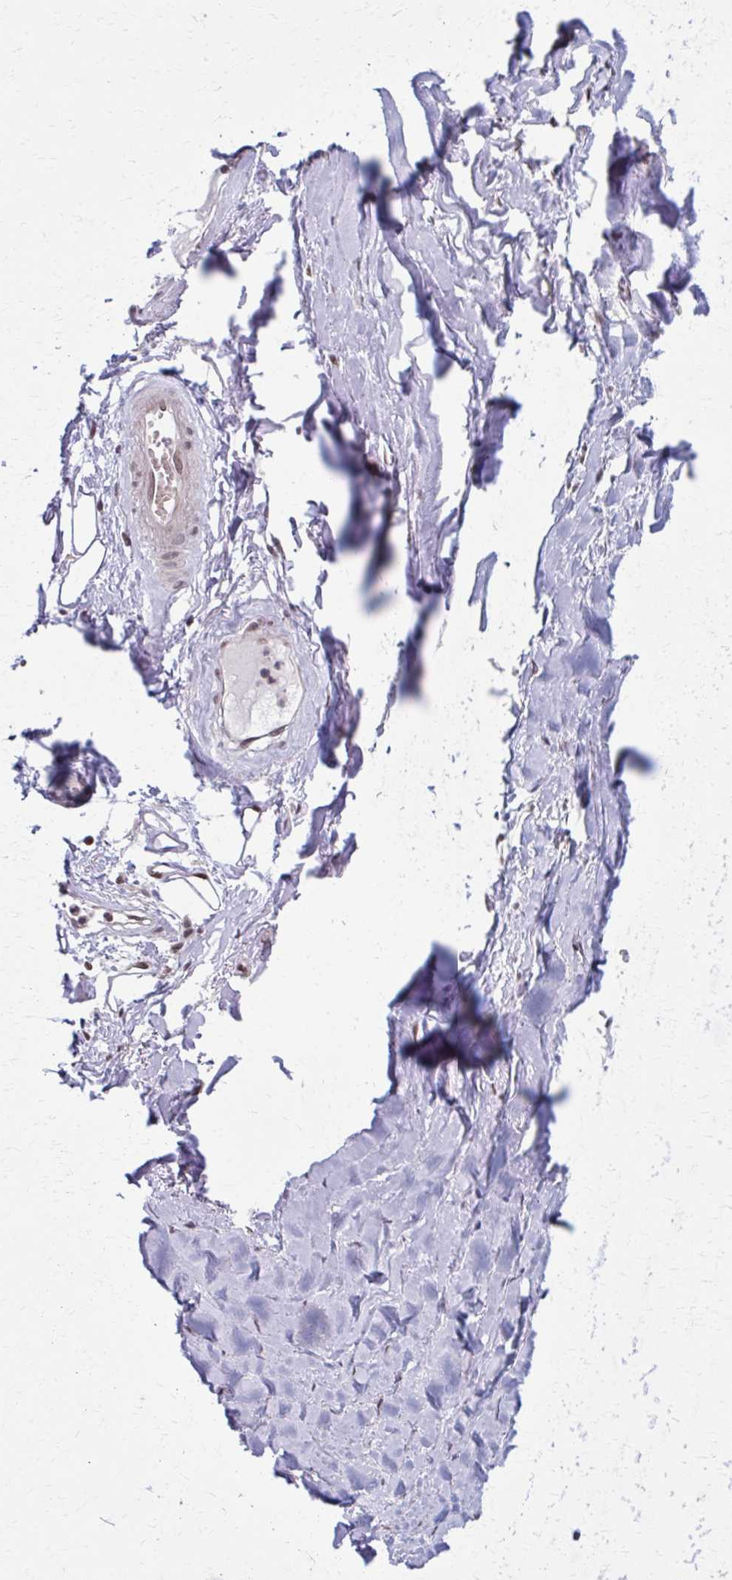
{"staining": {"intensity": "moderate", "quantity": ">75%", "location": "nuclear"}, "tissue": "adipose tissue", "cell_type": "Adipocytes", "image_type": "normal", "snomed": [{"axis": "morphology", "description": "Normal tissue, NOS"}, {"axis": "topography", "description": "Cartilage tissue"}, {"axis": "topography", "description": "Nasopharynx"}, {"axis": "topography", "description": "Thyroid gland"}], "caption": "Adipocytes display medium levels of moderate nuclear expression in about >75% of cells in normal adipose tissue.", "gene": "SETBP1", "patient": {"sex": "male", "age": 63}}